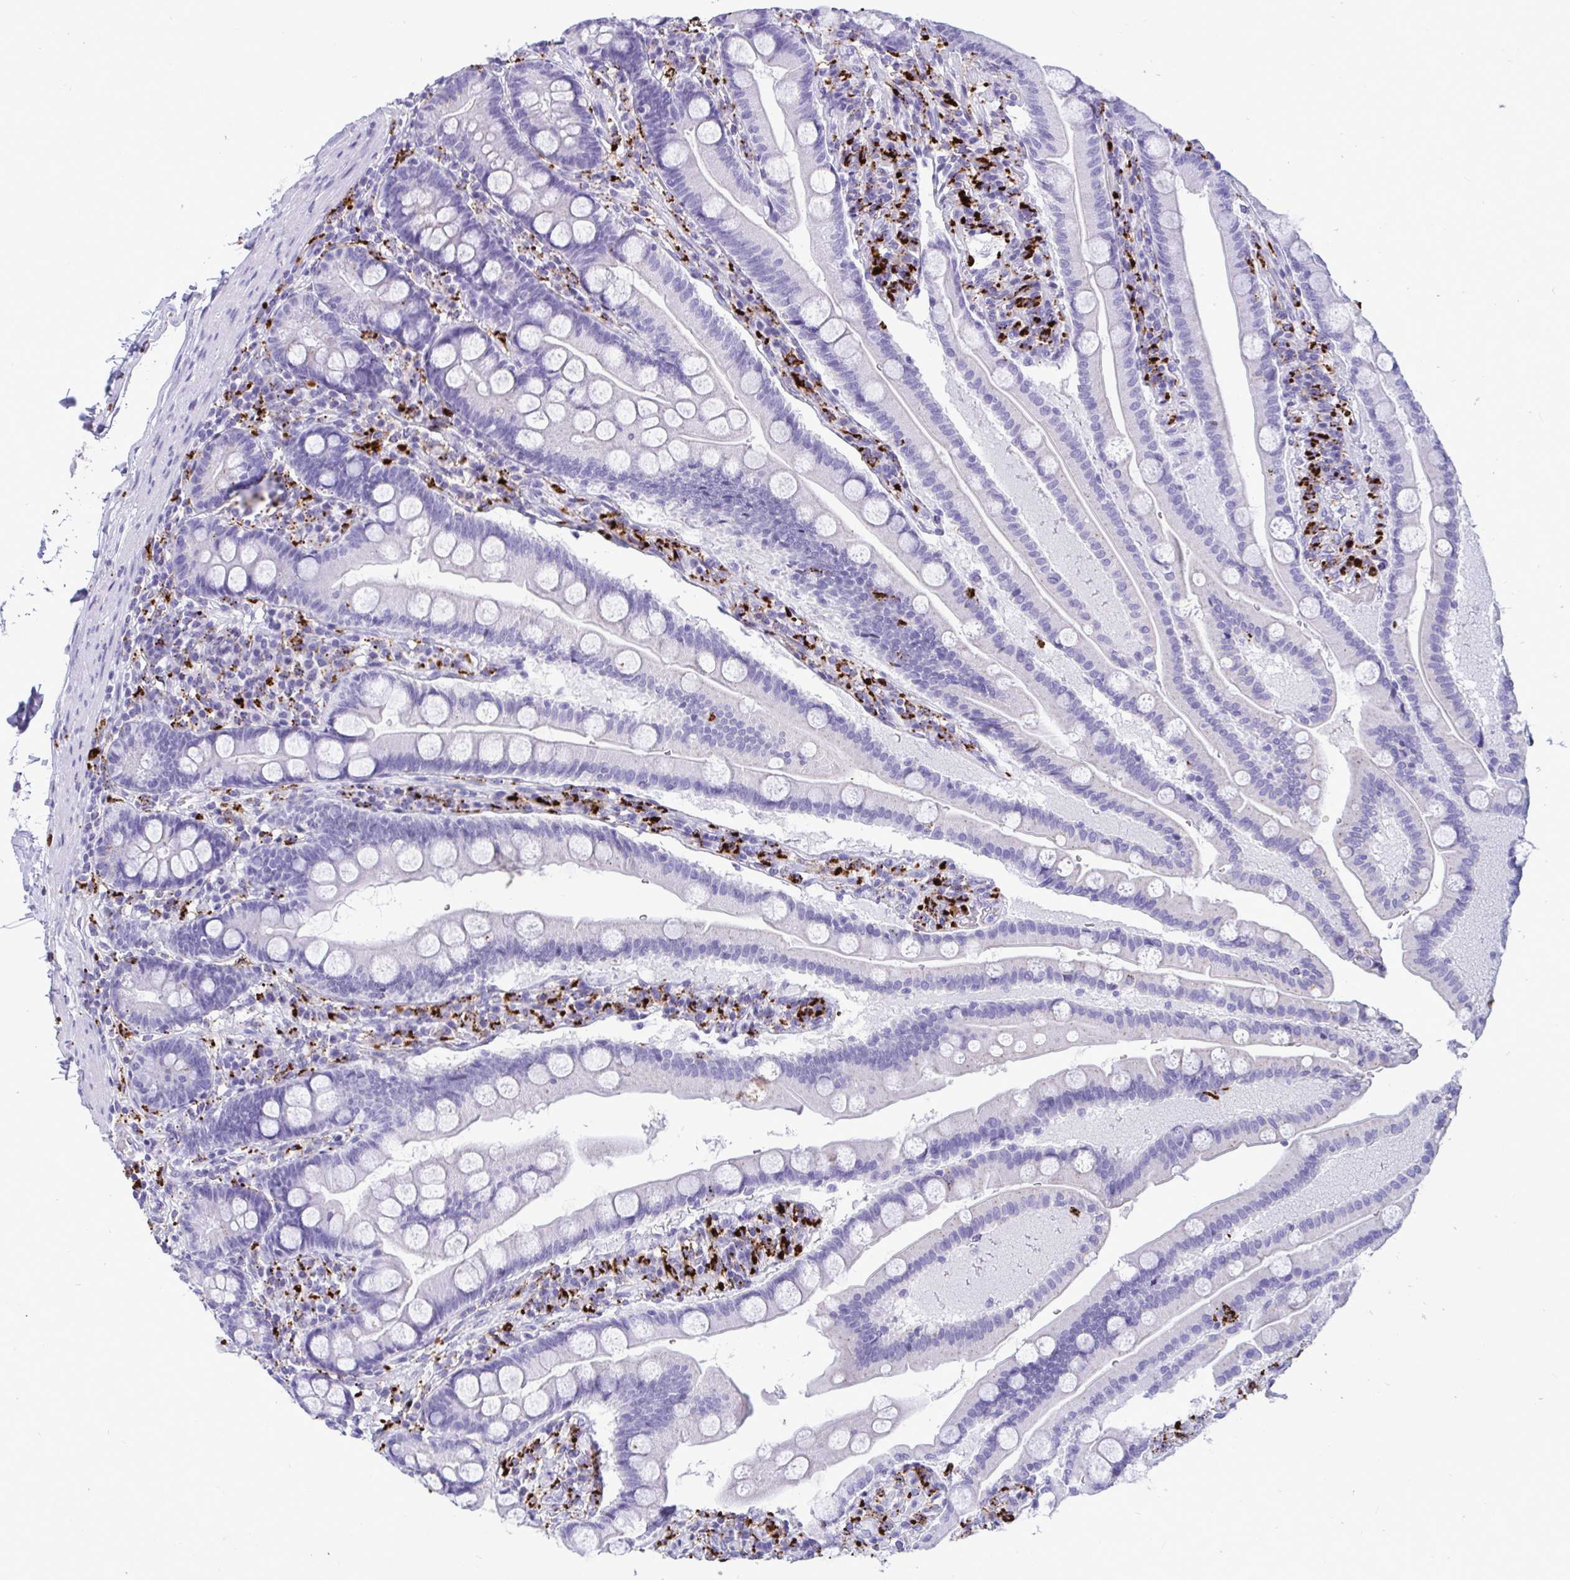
{"staining": {"intensity": "negative", "quantity": "none", "location": "none"}, "tissue": "duodenum", "cell_type": "Glandular cells", "image_type": "normal", "snomed": [{"axis": "morphology", "description": "Normal tissue, NOS"}, {"axis": "topography", "description": "Duodenum"}], "caption": "High power microscopy photomicrograph of an IHC histopathology image of benign duodenum, revealing no significant positivity in glandular cells. The staining was performed using DAB (3,3'-diaminobenzidine) to visualize the protein expression in brown, while the nuclei were stained in blue with hematoxylin (Magnification: 20x).", "gene": "CPVL", "patient": {"sex": "female", "age": 67}}